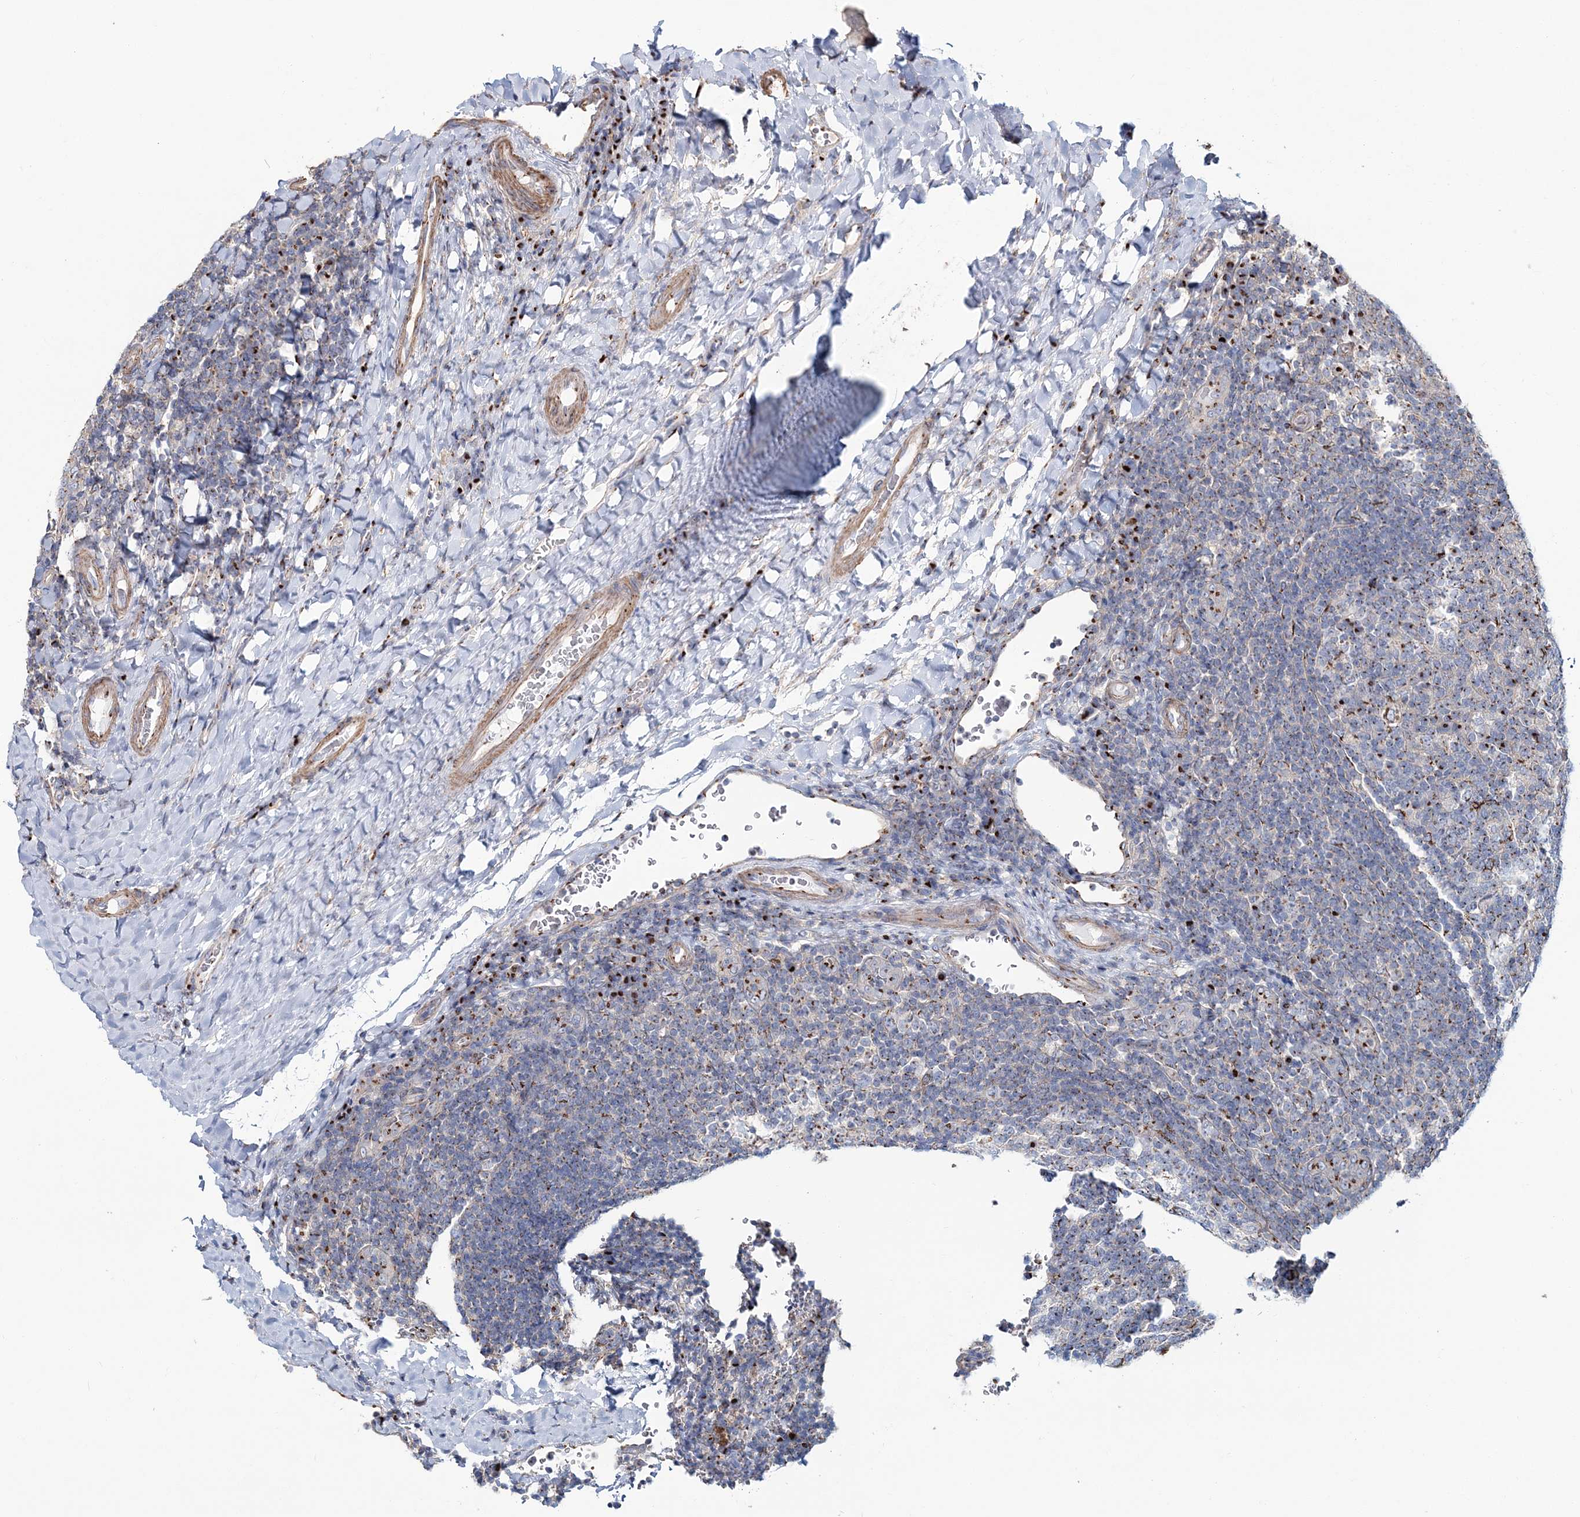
{"staining": {"intensity": "moderate", "quantity": "<25%", "location": "cytoplasmic/membranous"}, "tissue": "tonsil", "cell_type": "Germinal center cells", "image_type": "normal", "snomed": [{"axis": "morphology", "description": "Normal tissue, NOS"}, {"axis": "topography", "description": "Tonsil"}], "caption": "This is an image of immunohistochemistry staining of unremarkable tonsil, which shows moderate expression in the cytoplasmic/membranous of germinal center cells.", "gene": "MAN1A2", "patient": {"sex": "male", "age": 17}}